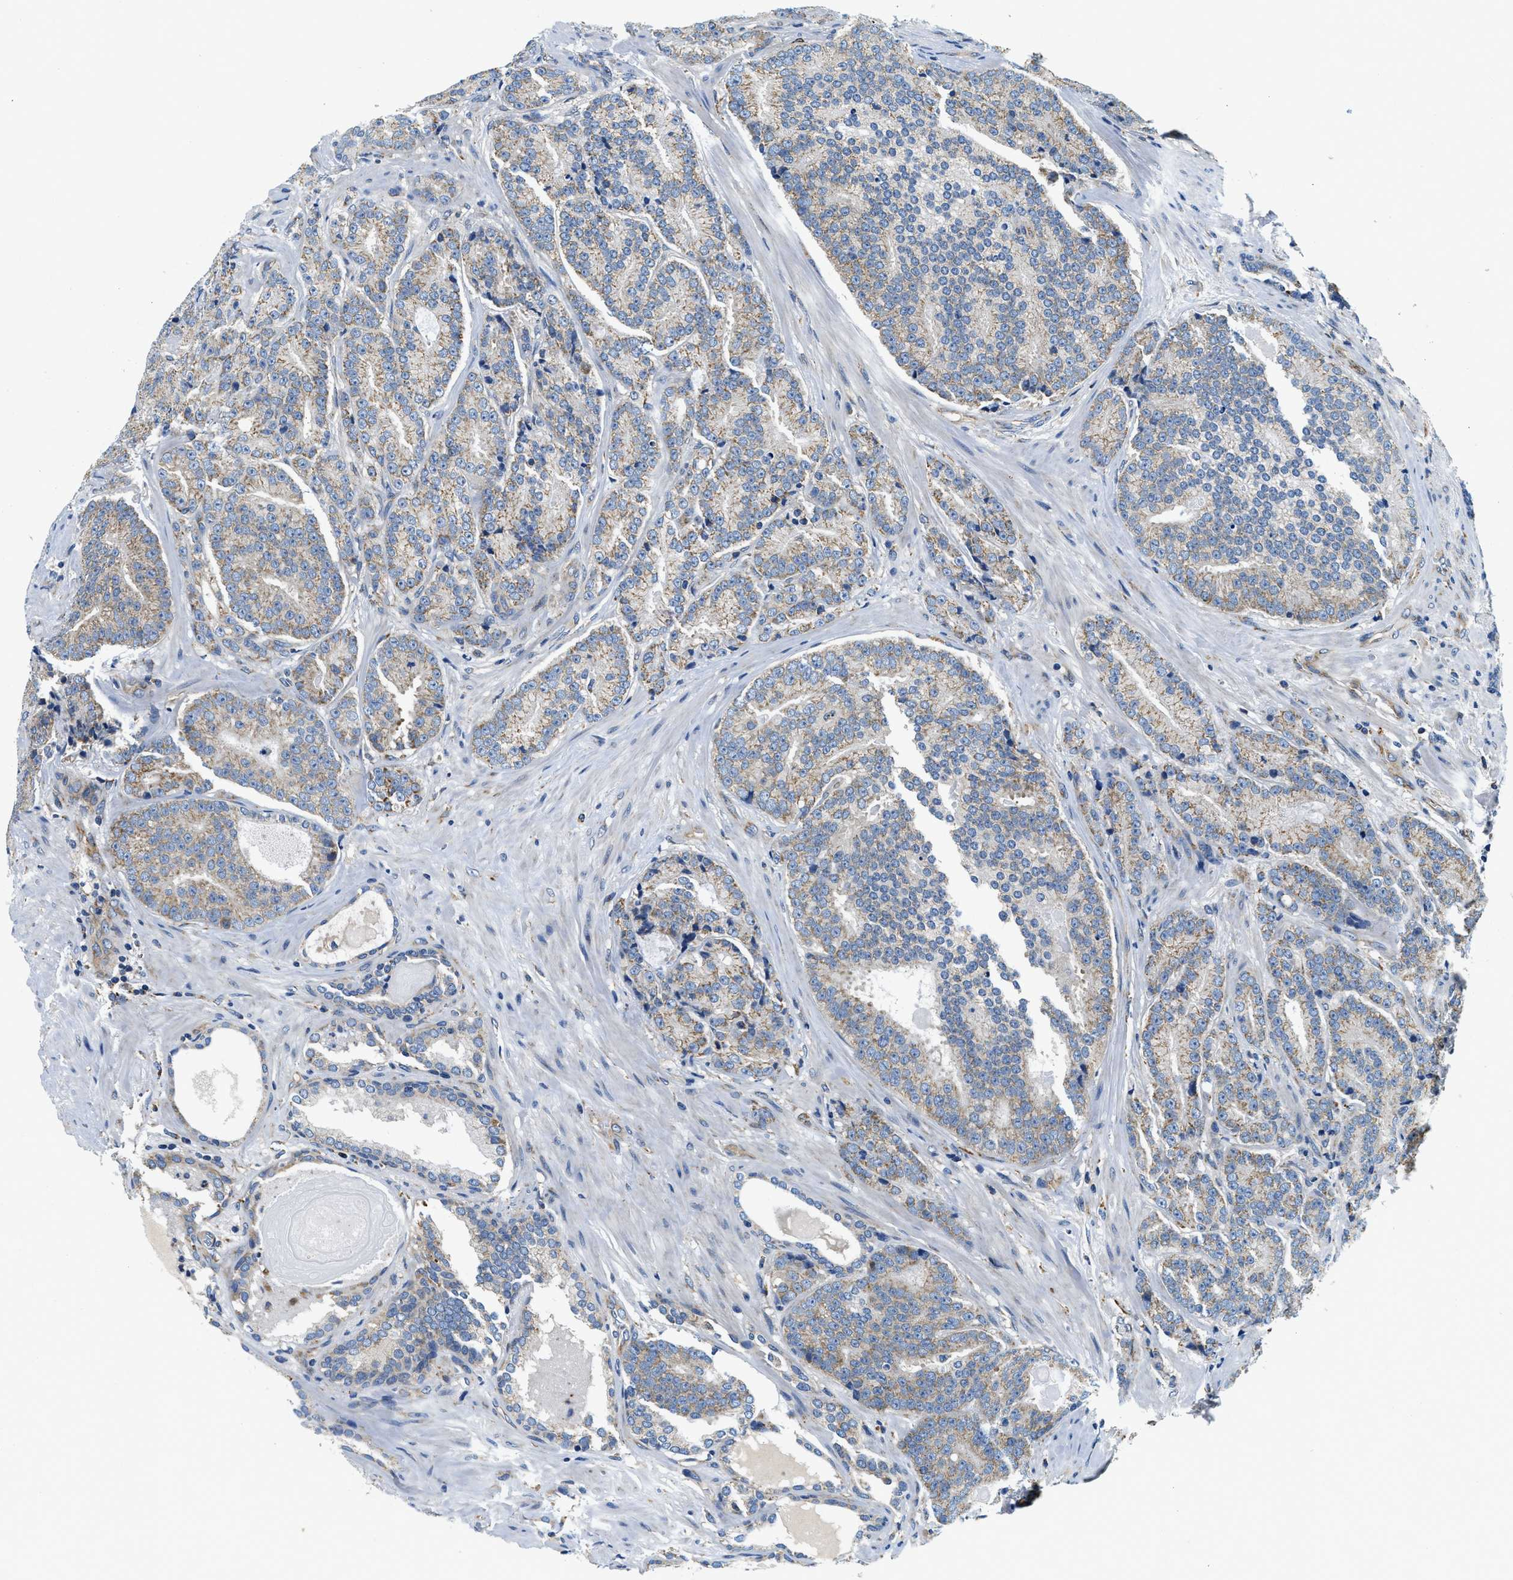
{"staining": {"intensity": "weak", "quantity": ">75%", "location": "cytoplasmic/membranous"}, "tissue": "prostate cancer", "cell_type": "Tumor cells", "image_type": "cancer", "snomed": [{"axis": "morphology", "description": "Adenocarcinoma, High grade"}, {"axis": "topography", "description": "Prostate"}], "caption": "Weak cytoplasmic/membranous protein expression is seen in approximately >75% of tumor cells in high-grade adenocarcinoma (prostate).", "gene": "SAMD4B", "patient": {"sex": "male", "age": 61}}